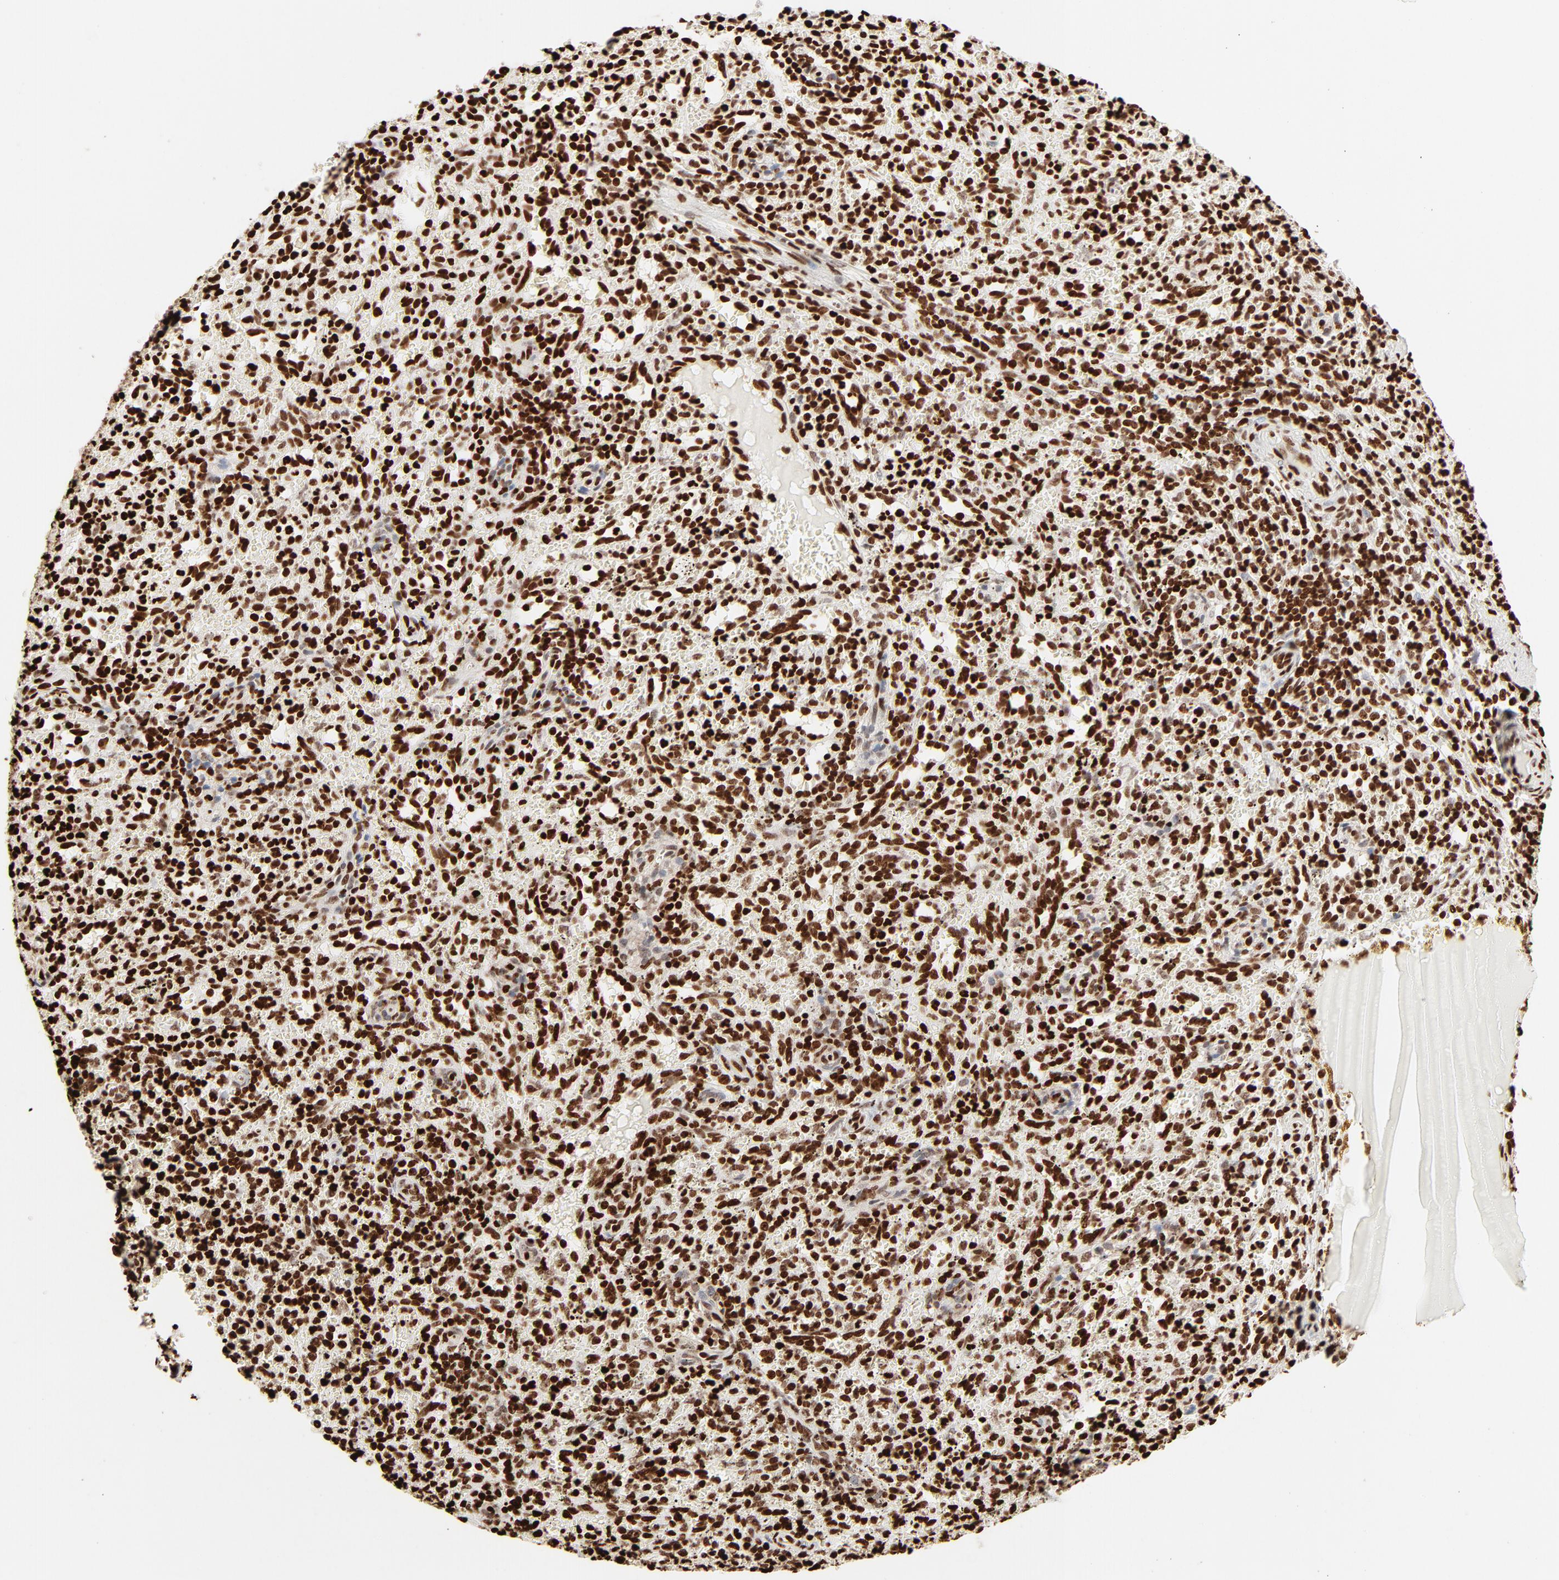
{"staining": {"intensity": "strong", "quantity": ">75%", "location": "nuclear"}, "tissue": "spleen", "cell_type": "Cells in red pulp", "image_type": "normal", "snomed": [{"axis": "morphology", "description": "Normal tissue, NOS"}, {"axis": "topography", "description": "Spleen"}], "caption": "Protein staining displays strong nuclear staining in approximately >75% of cells in red pulp in unremarkable spleen.", "gene": "HMGB1", "patient": {"sex": "female", "age": 10}}